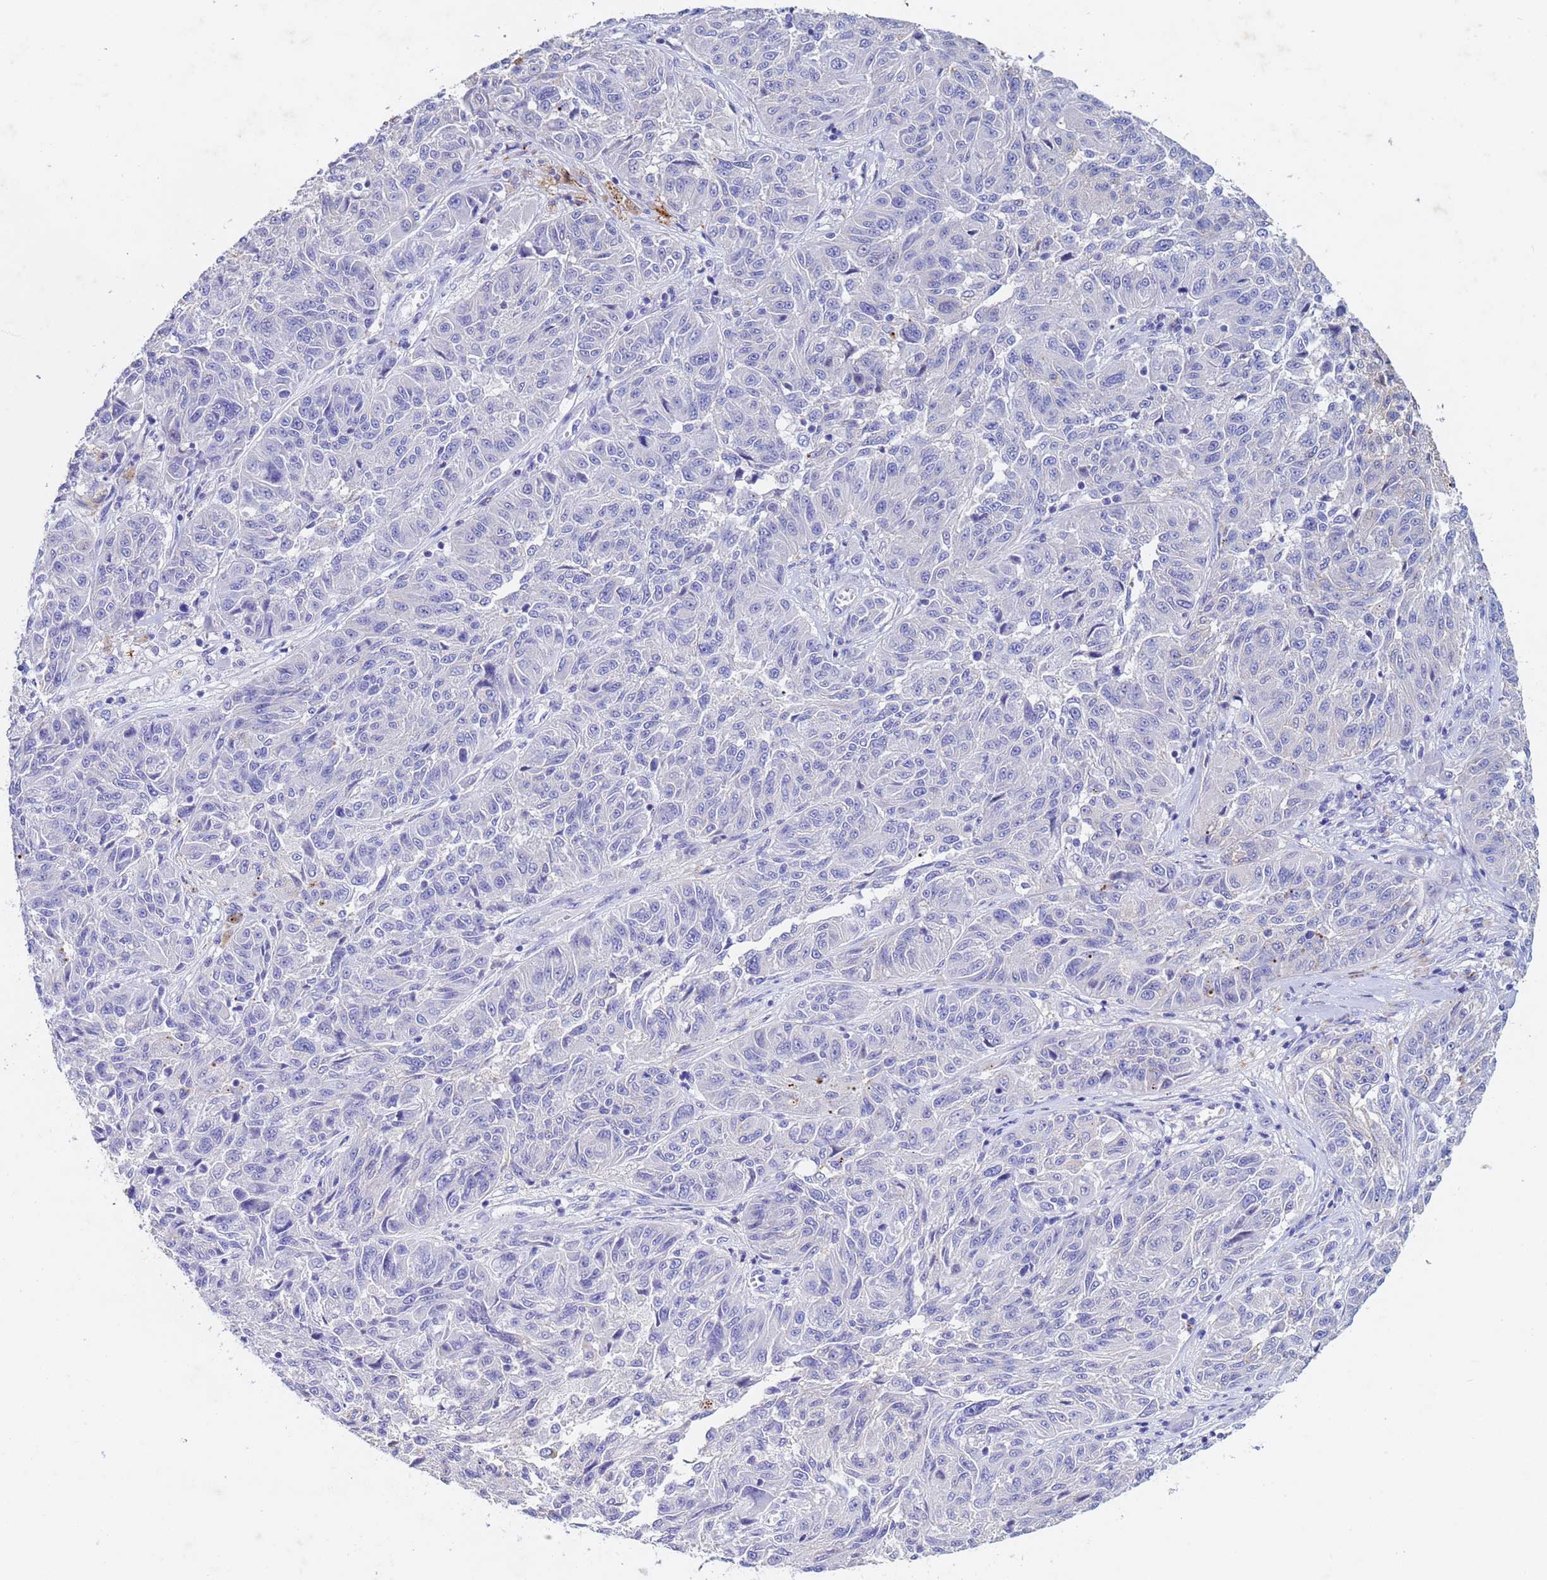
{"staining": {"intensity": "negative", "quantity": "none", "location": "none"}, "tissue": "melanoma", "cell_type": "Tumor cells", "image_type": "cancer", "snomed": [{"axis": "morphology", "description": "Malignant melanoma, NOS"}, {"axis": "topography", "description": "Skin"}], "caption": "DAB immunohistochemical staining of human malignant melanoma reveals no significant positivity in tumor cells.", "gene": "CSTB", "patient": {"sex": "male", "age": 53}}